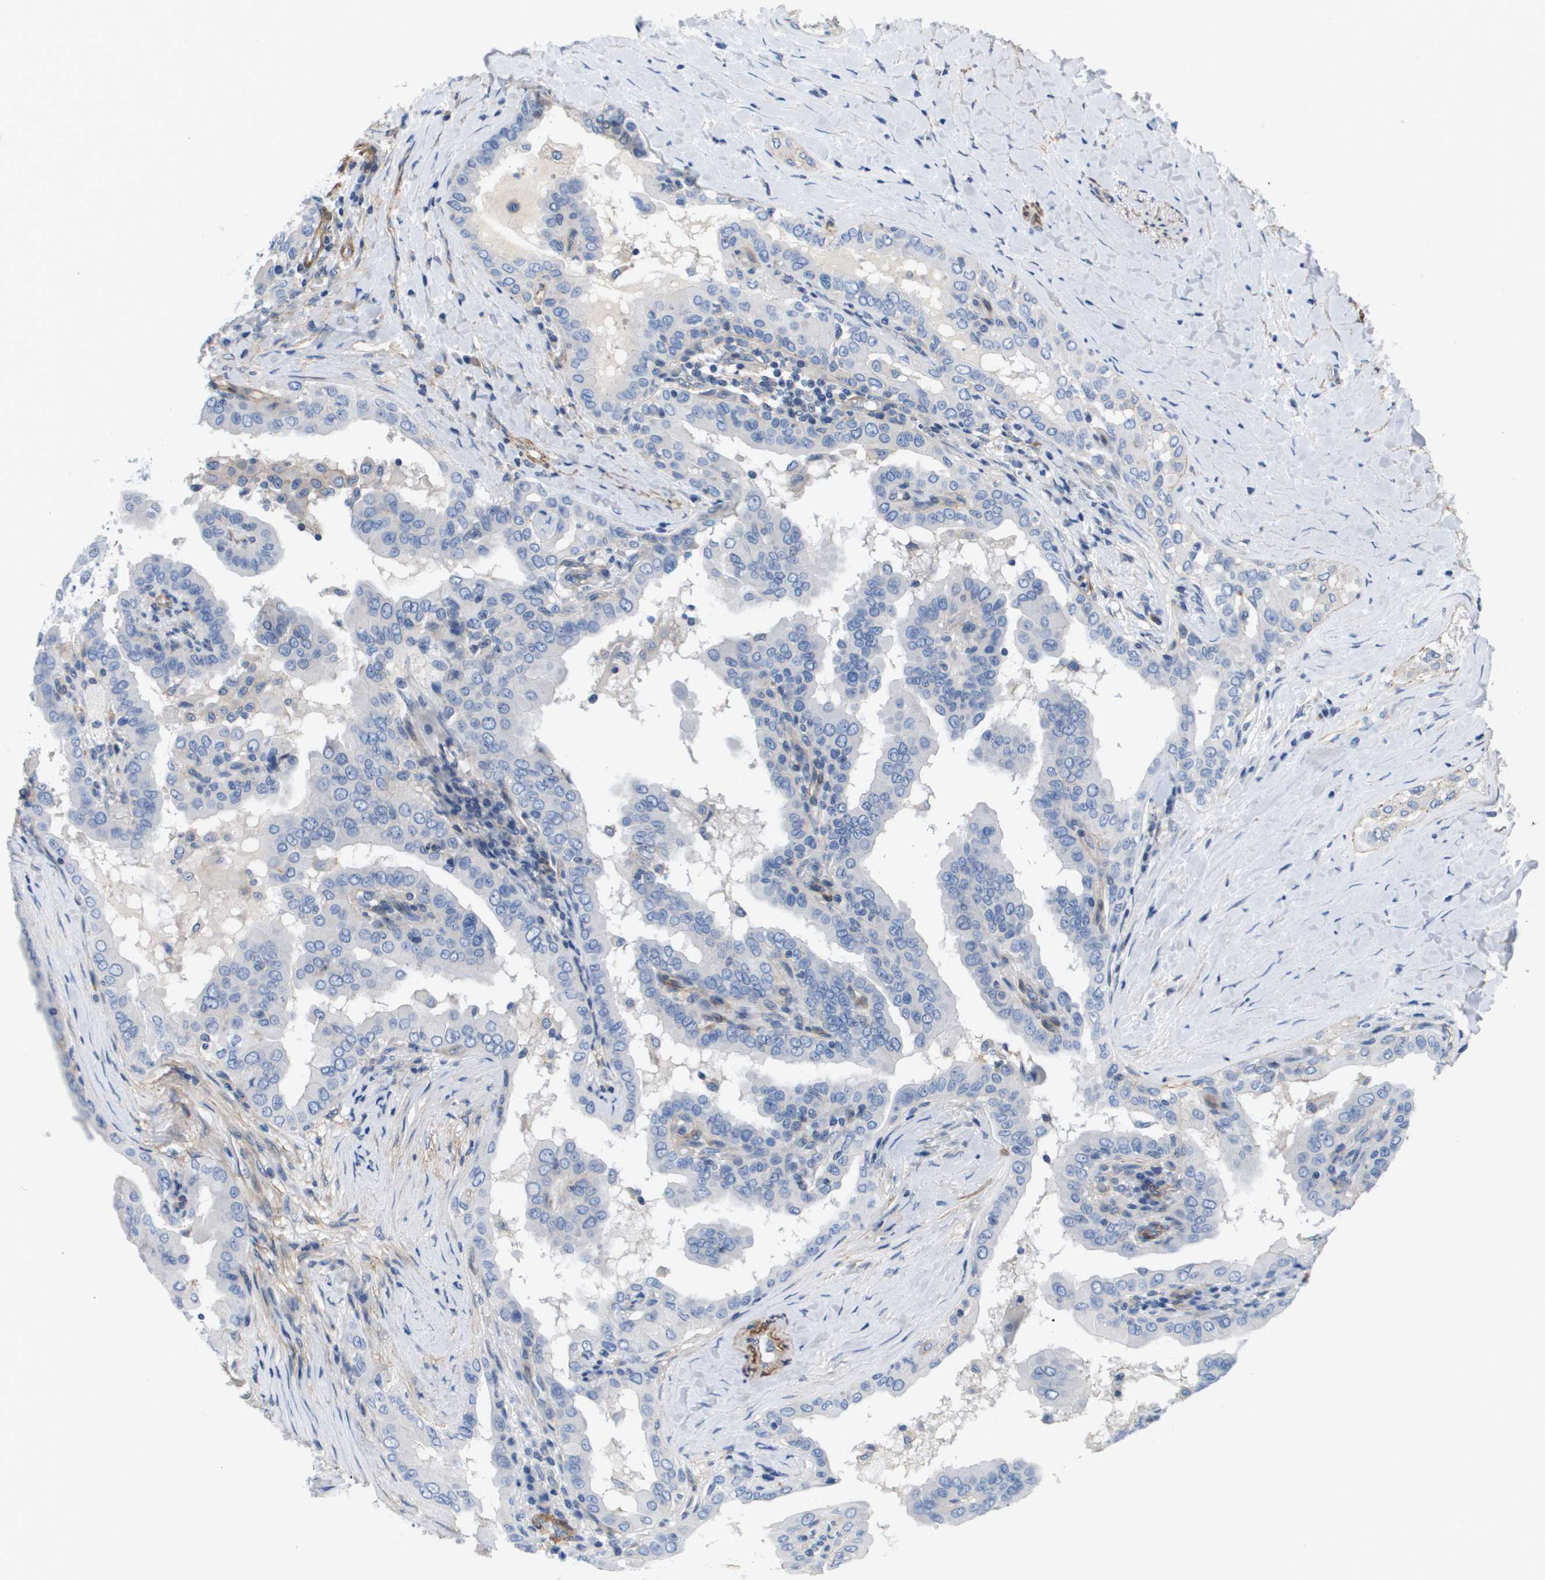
{"staining": {"intensity": "negative", "quantity": "none", "location": "none"}, "tissue": "thyroid cancer", "cell_type": "Tumor cells", "image_type": "cancer", "snomed": [{"axis": "morphology", "description": "Papillary adenocarcinoma, NOS"}, {"axis": "topography", "description": "Thyroid gland"}], "caption": "The micrograph shows no significant expression in tumor cells of thyroid papillary adenocarcinoma.", "gene": "LPP", "patient": {"sex": "male", "age": 33}}